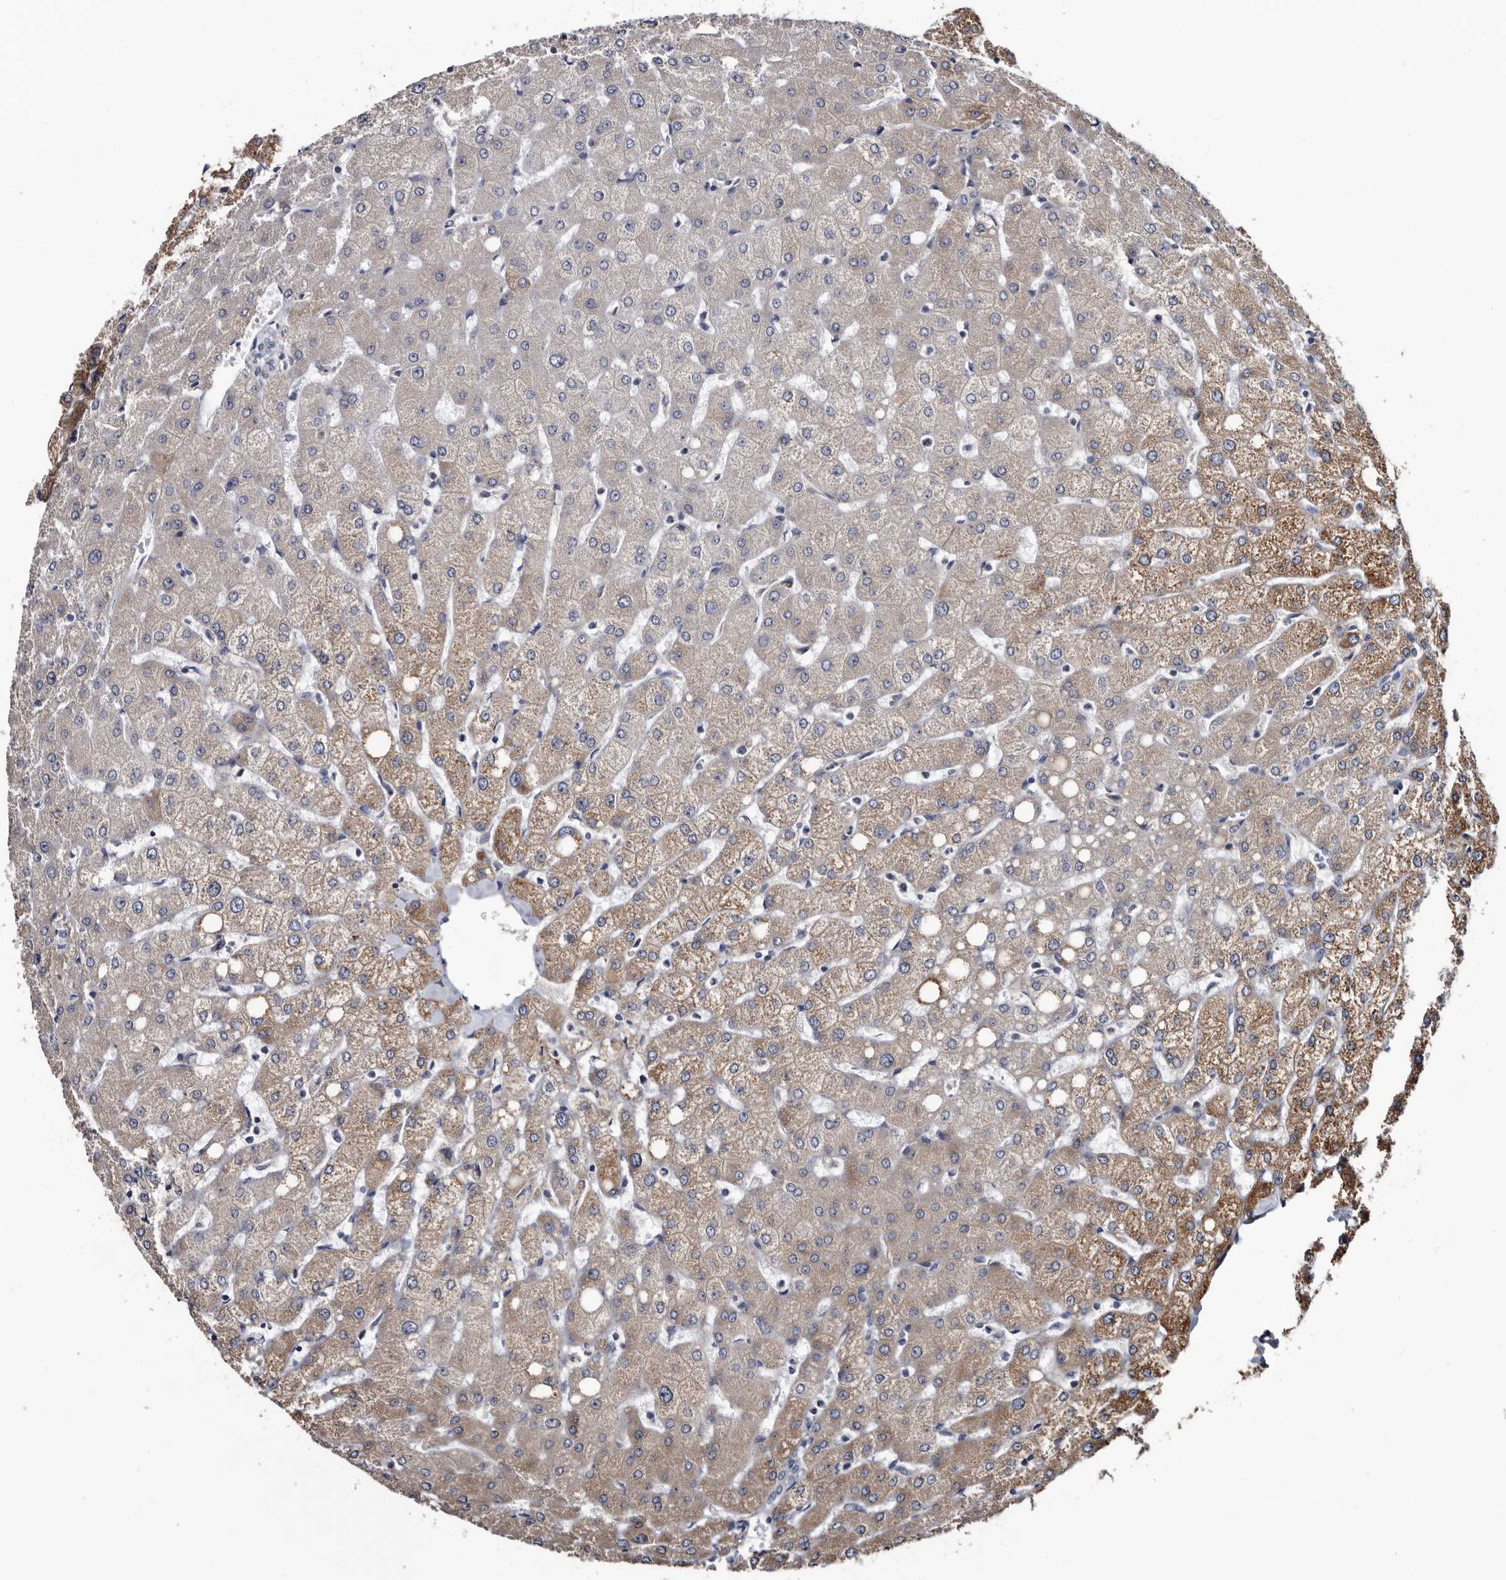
{"staining": {"intensity": "negative", "quantity": "none", "location": "none"}, "tissue": "liver", "cell_type": "Cholangiocytes", "image_type": "normal", "snomed": [{"axis": "morphology", "description": "Normal tissue, NOS"}, {"axis": "topography", "description": "Liver"}], "caption": "A high-resolution histopathology image shows immunohistochemistry staining of benign liver, which shows no significant expression in cholangiocytes. Brightfield microscopy of IHC stained with DAB (3,3'-diaminobenzidine) (brown) and hematoxylin (blue), captured at high magnification.", "gene": "IARS1", "patient": {"sex": "female", "age": 54}}